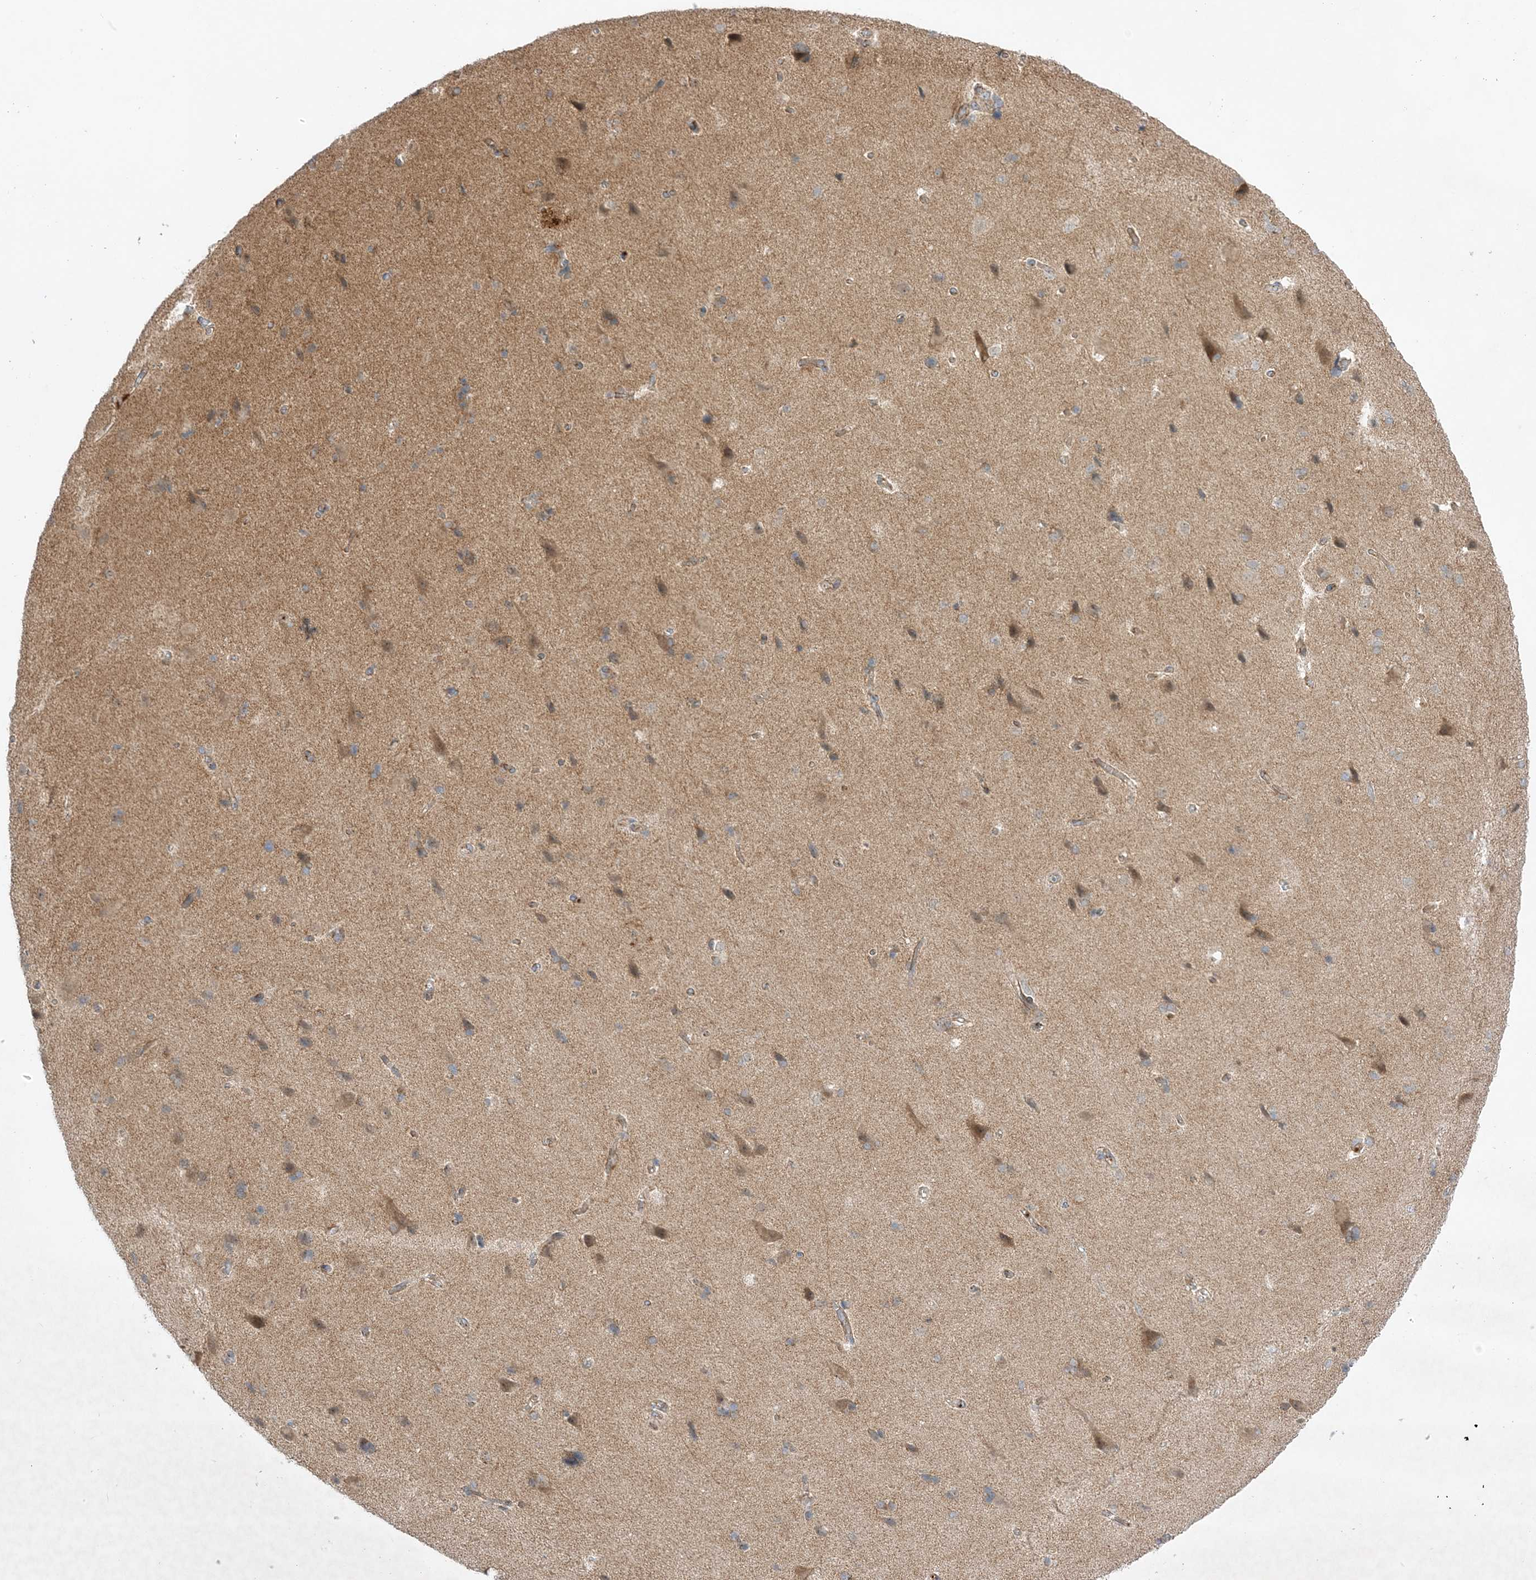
{"staining": {"intensity": "negative", "quantity": "none", "location": "none"}, "tissue": "cerebral cortex", "cell_type": "Endothelial cells", "image_type": "normal", "snomed": [{"axis": "morphology", "description": "Normal tissue, NOS"}, {"axis": "topography", "description": "Cerebral cortex"}], "caption": "Histopathology image shows no protein expression in endothelial cells of normal cerebral cortex.", "gene": "NAF1", "patient": {"sex": "male", "age": 62}}